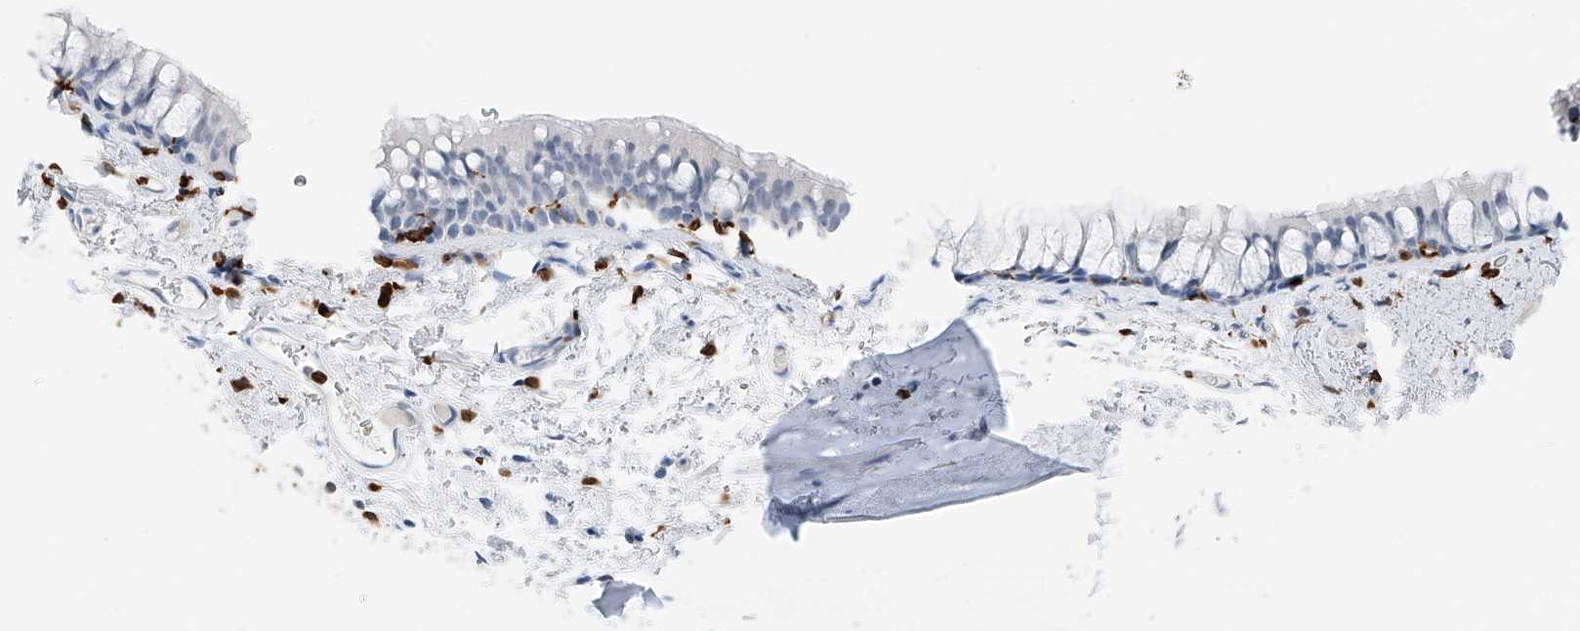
{"staining": {"intensity": "negative", "quantity": "none", "location": "none"}, "tissue": "bronchus", "cell_type": "Respiratory epithelial cells", "image_type": "normal", "snomed": [{"axis": "morphology", "description": "Normal tissue, NOS"}, {"axis": "topography", "description": "Cartilage tissue"}, {"axis": "topography", "description": "Bronchus"}], "caption": "DAB immunohistochemical staining of unremarkable human bronchus reveals no significant positivity in respiratory epithelial cells. Brightfield microscopy of immunohistochemistry (IHC) stained with DAB (3,3'-diaminobenzidine) (brown) and hematoxylin (blue), captured at high magnification.", "gene": "TBXAS1", "patient": {"sex": "female", "age": 73}}